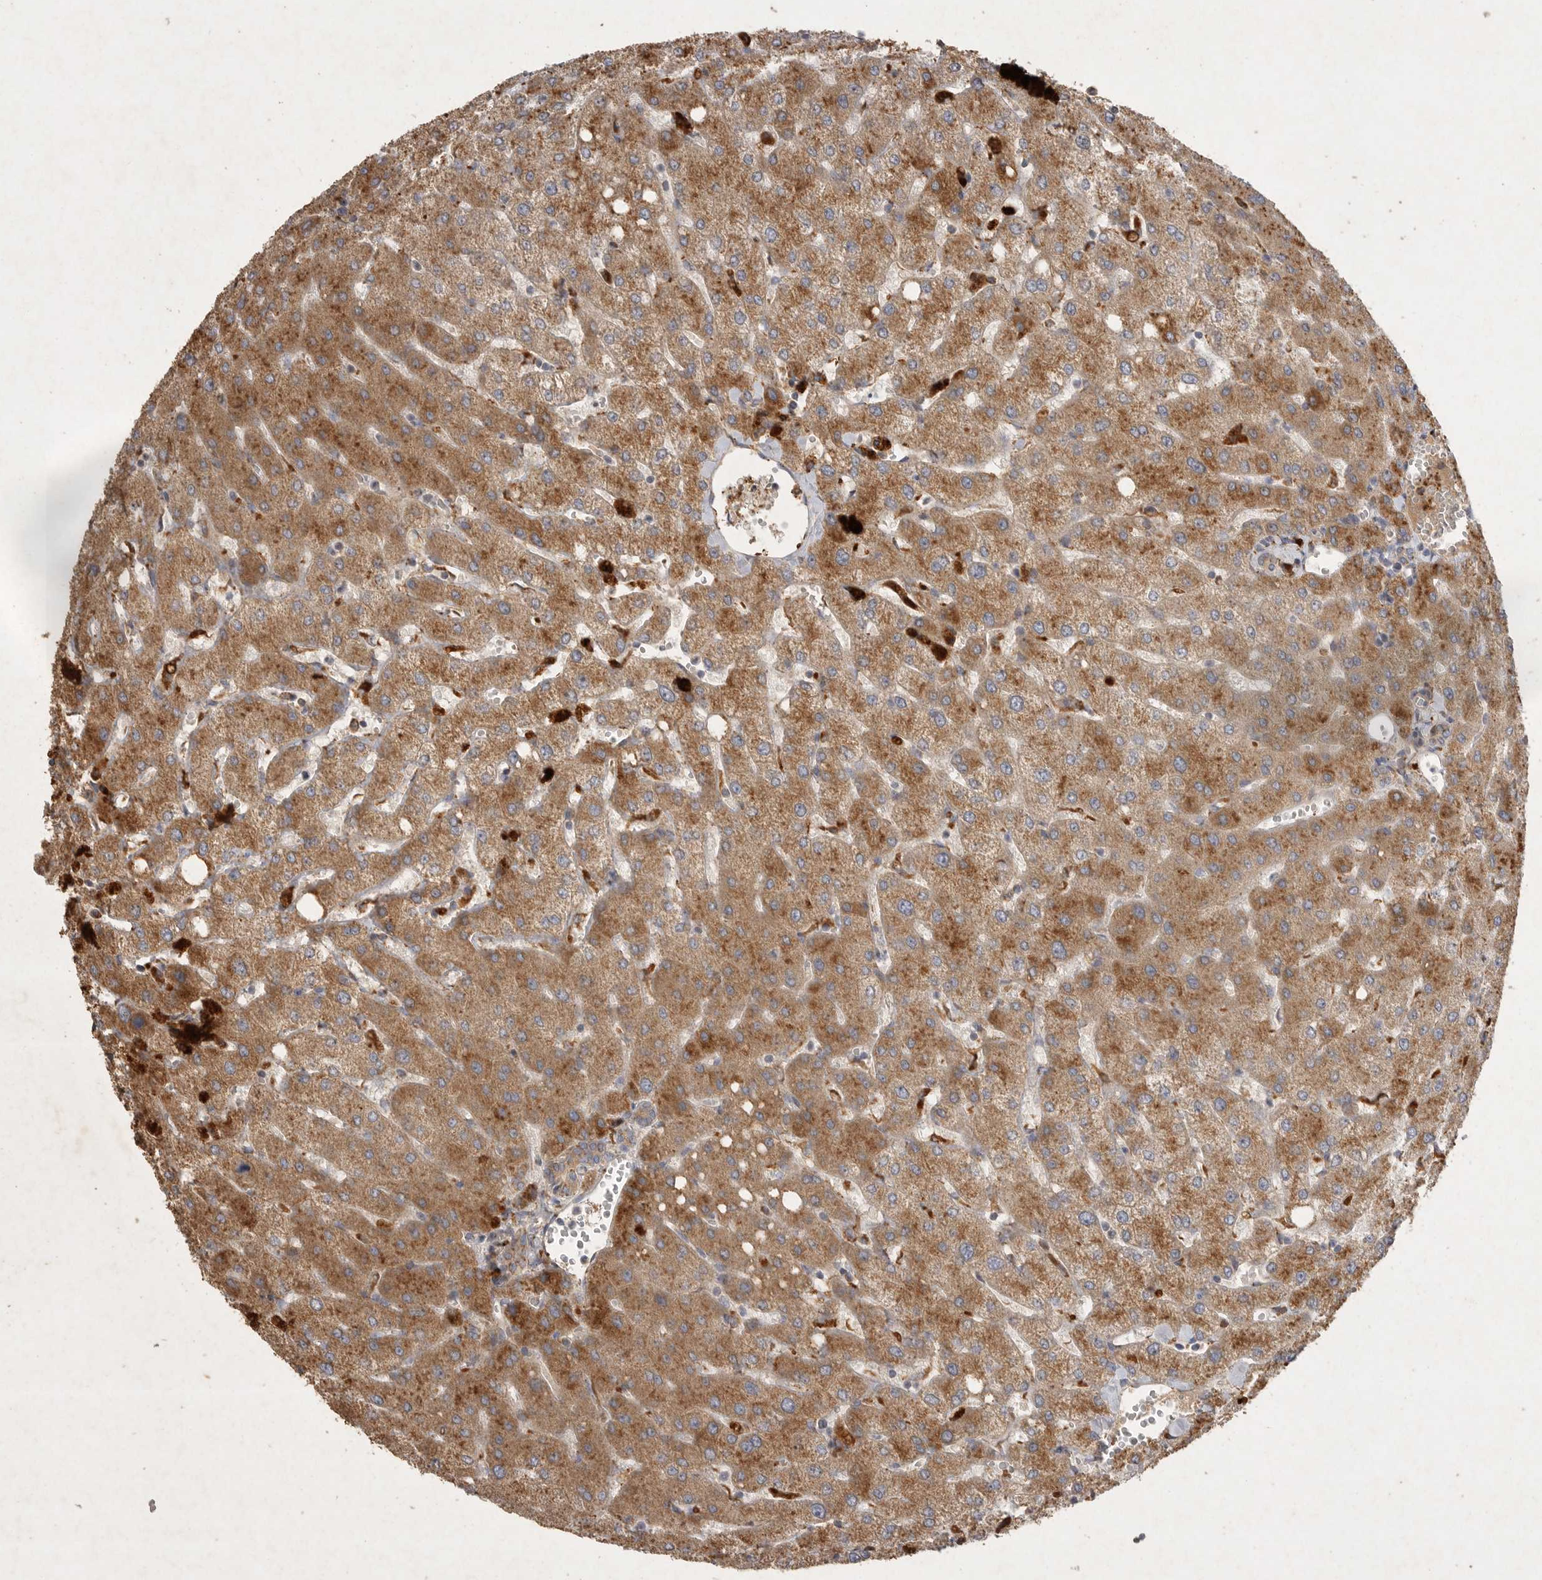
{"staining": {"intensity": "moderate", "quantity": ">75%", "location": "cytoplasmic/membranous"}, "tissue": "liver", "cell_type": "Cholangiocytes", "image_type": "normal", "snomed": [{"axis": "morphology", "description": "Normal tissue, NOS"}, {"axis": "topography", "description": "Liver"}], "caption": "Immunohistochemical staining of benign liver displays medium levels of moderate cytoplasmic/membranous staining in approximately >75% of cholangiocytes. The staining was performed using DAB (3,3'-diaminobenzidine) to visualize the protein expression in brown, while the nuclei were stained in blue with hematoxylin (Magnification: 20x).", "gene": "MRPL41", "patient": {"sex": "female", "age": 54}}